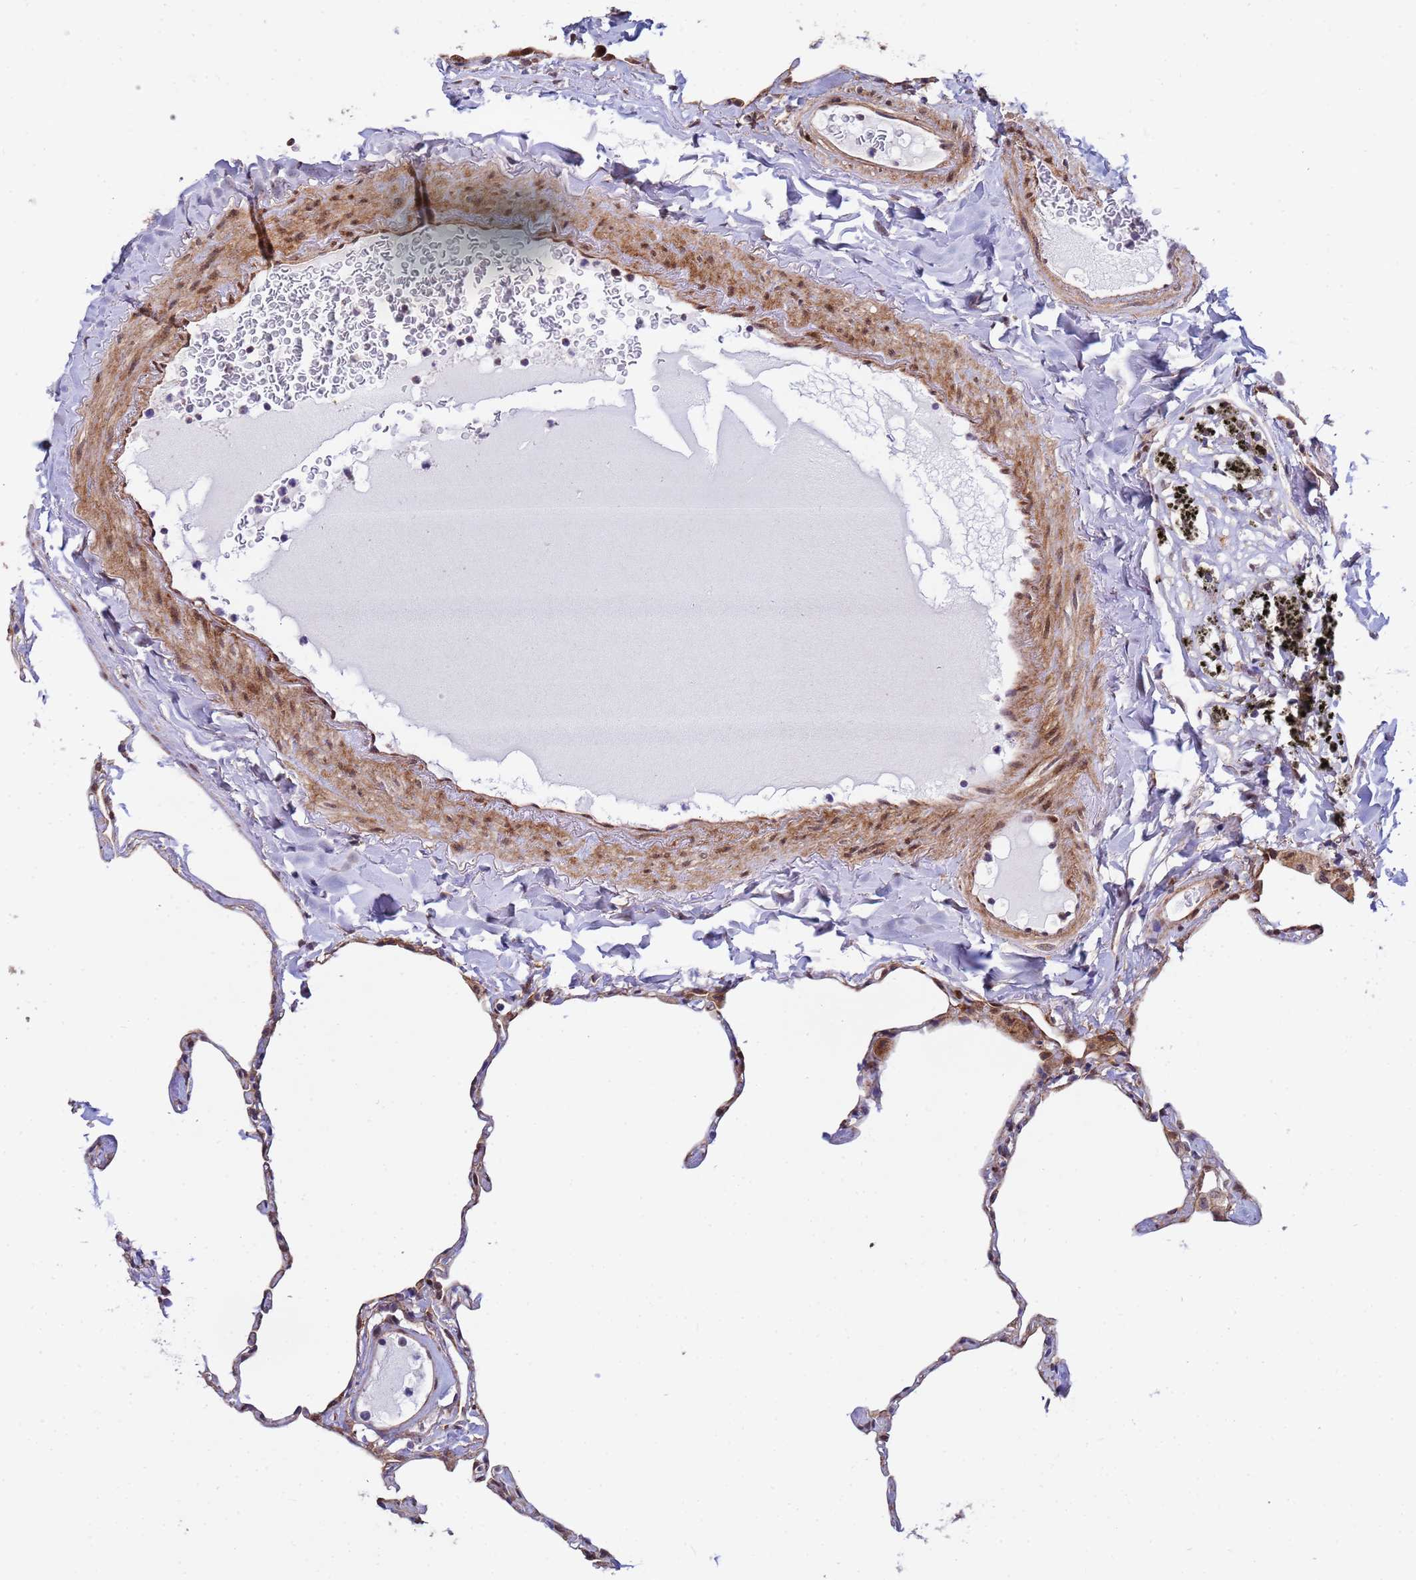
{"staining": {"intensity": "negative", "quantity": "none", "location": "none"}, "tissue": "lung", "cell_type": "Alveolar cells", "image_type": "normal", "snomed": [{"axis": "morphology", "description": "Normal tissue, NOS"}, {"axis": "topography", "description": "Lung"}], "caption": "Immunohistochemistry micrograph of normal lung: human lung stained with DAB displays no significant protein positivity in alveolar cells.", "gene": "TRIP6", "patient": {"sex": "male", "age": 65}}